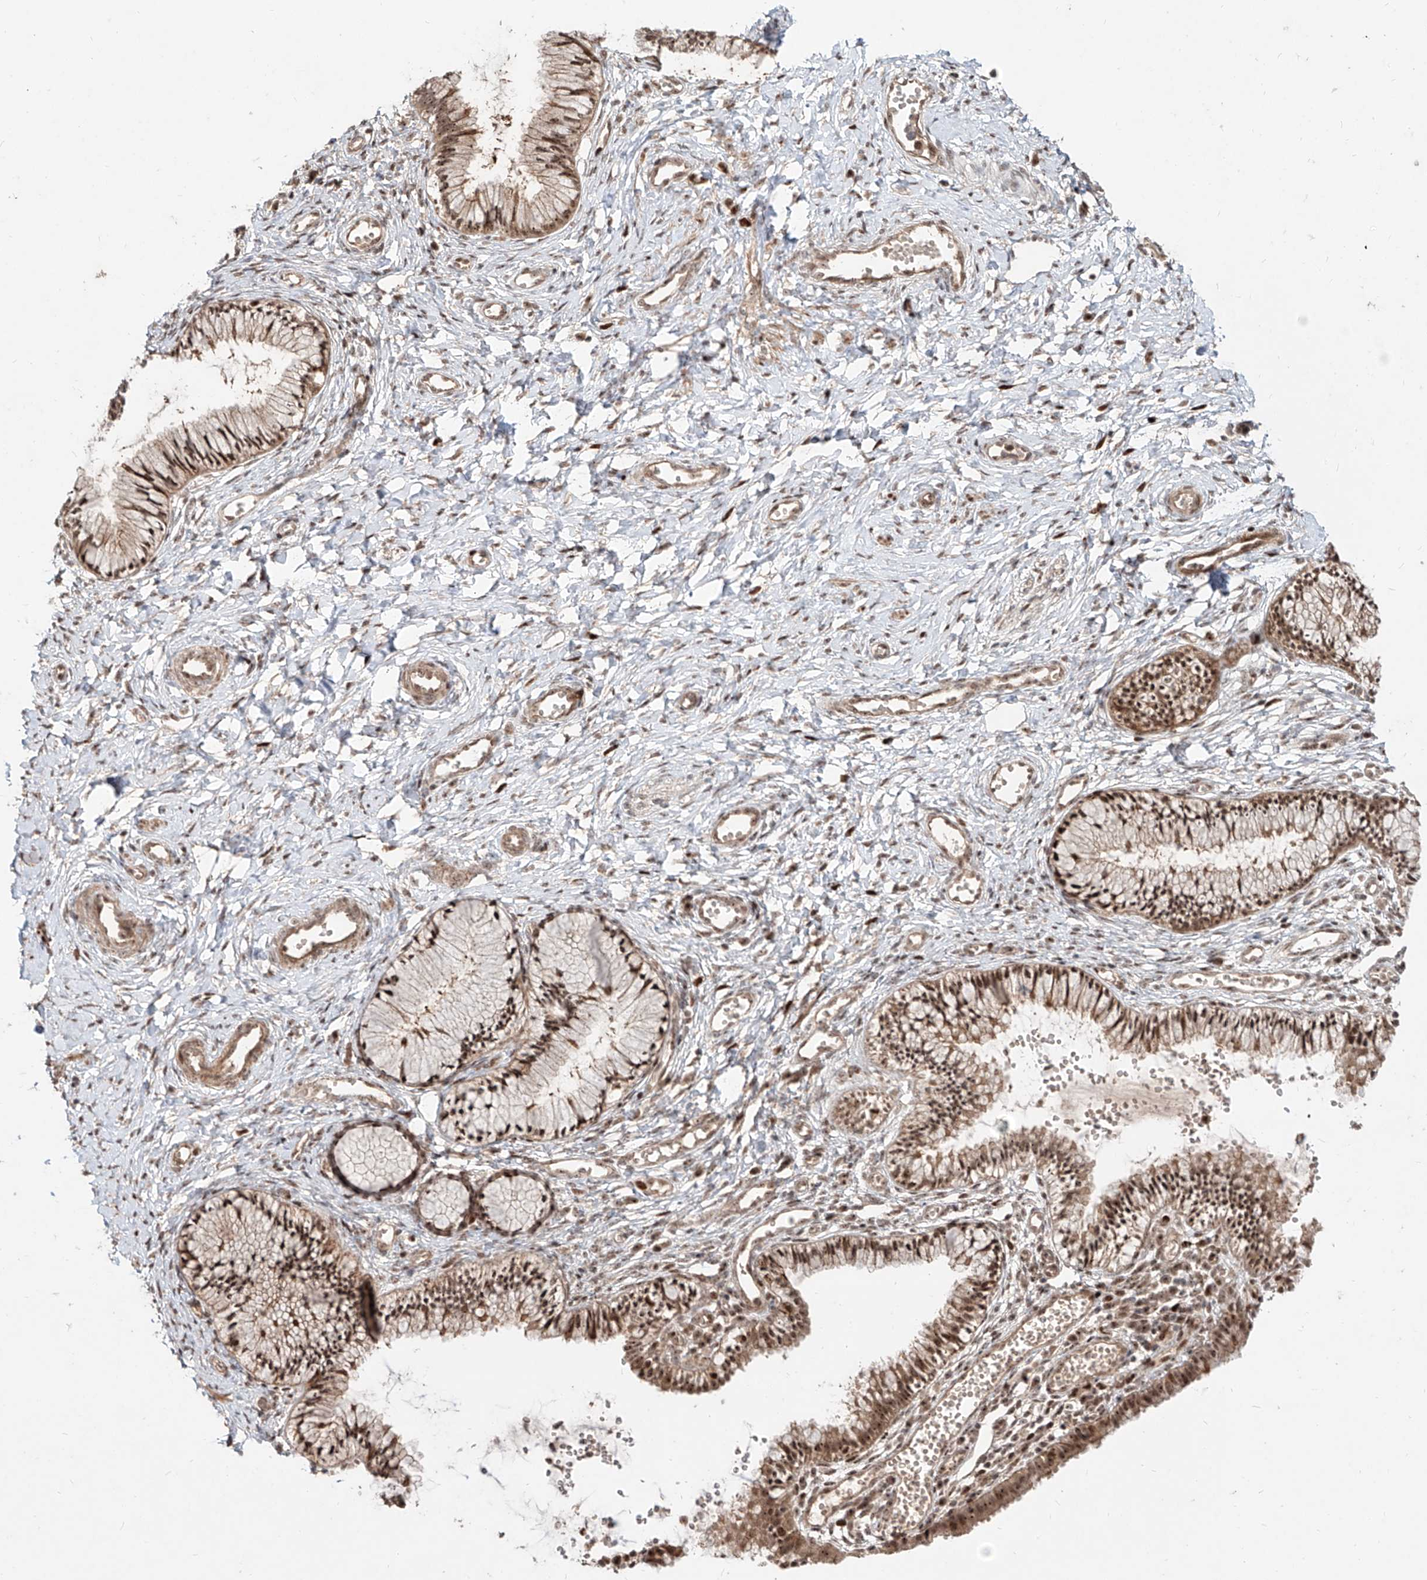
{"staining": {"intensity": "moderate", "quantity": ">75%", "location": "cytoplasmic/membranous,nuclear"}, "tissue": "cervix", "cell_type": "Glandular cells", "image_type": "normal", "snomed": [{"axis": "morphology", "description": "Normal tissue, NOS"}, {"axis": "topography", "description": "Cervix"}], "caption": "Protein expression analysis of benign human cervix reveals moderate cytoplasmic/membranous,nuclear staining in approximately >75% of glandular cells. Using DAB (brown) and hematoxylin (blue) stains, captured at high magnification using brightfield microscopy.", "gene": "ZNF710", "patient": {"sex": "female", "age": 27}}